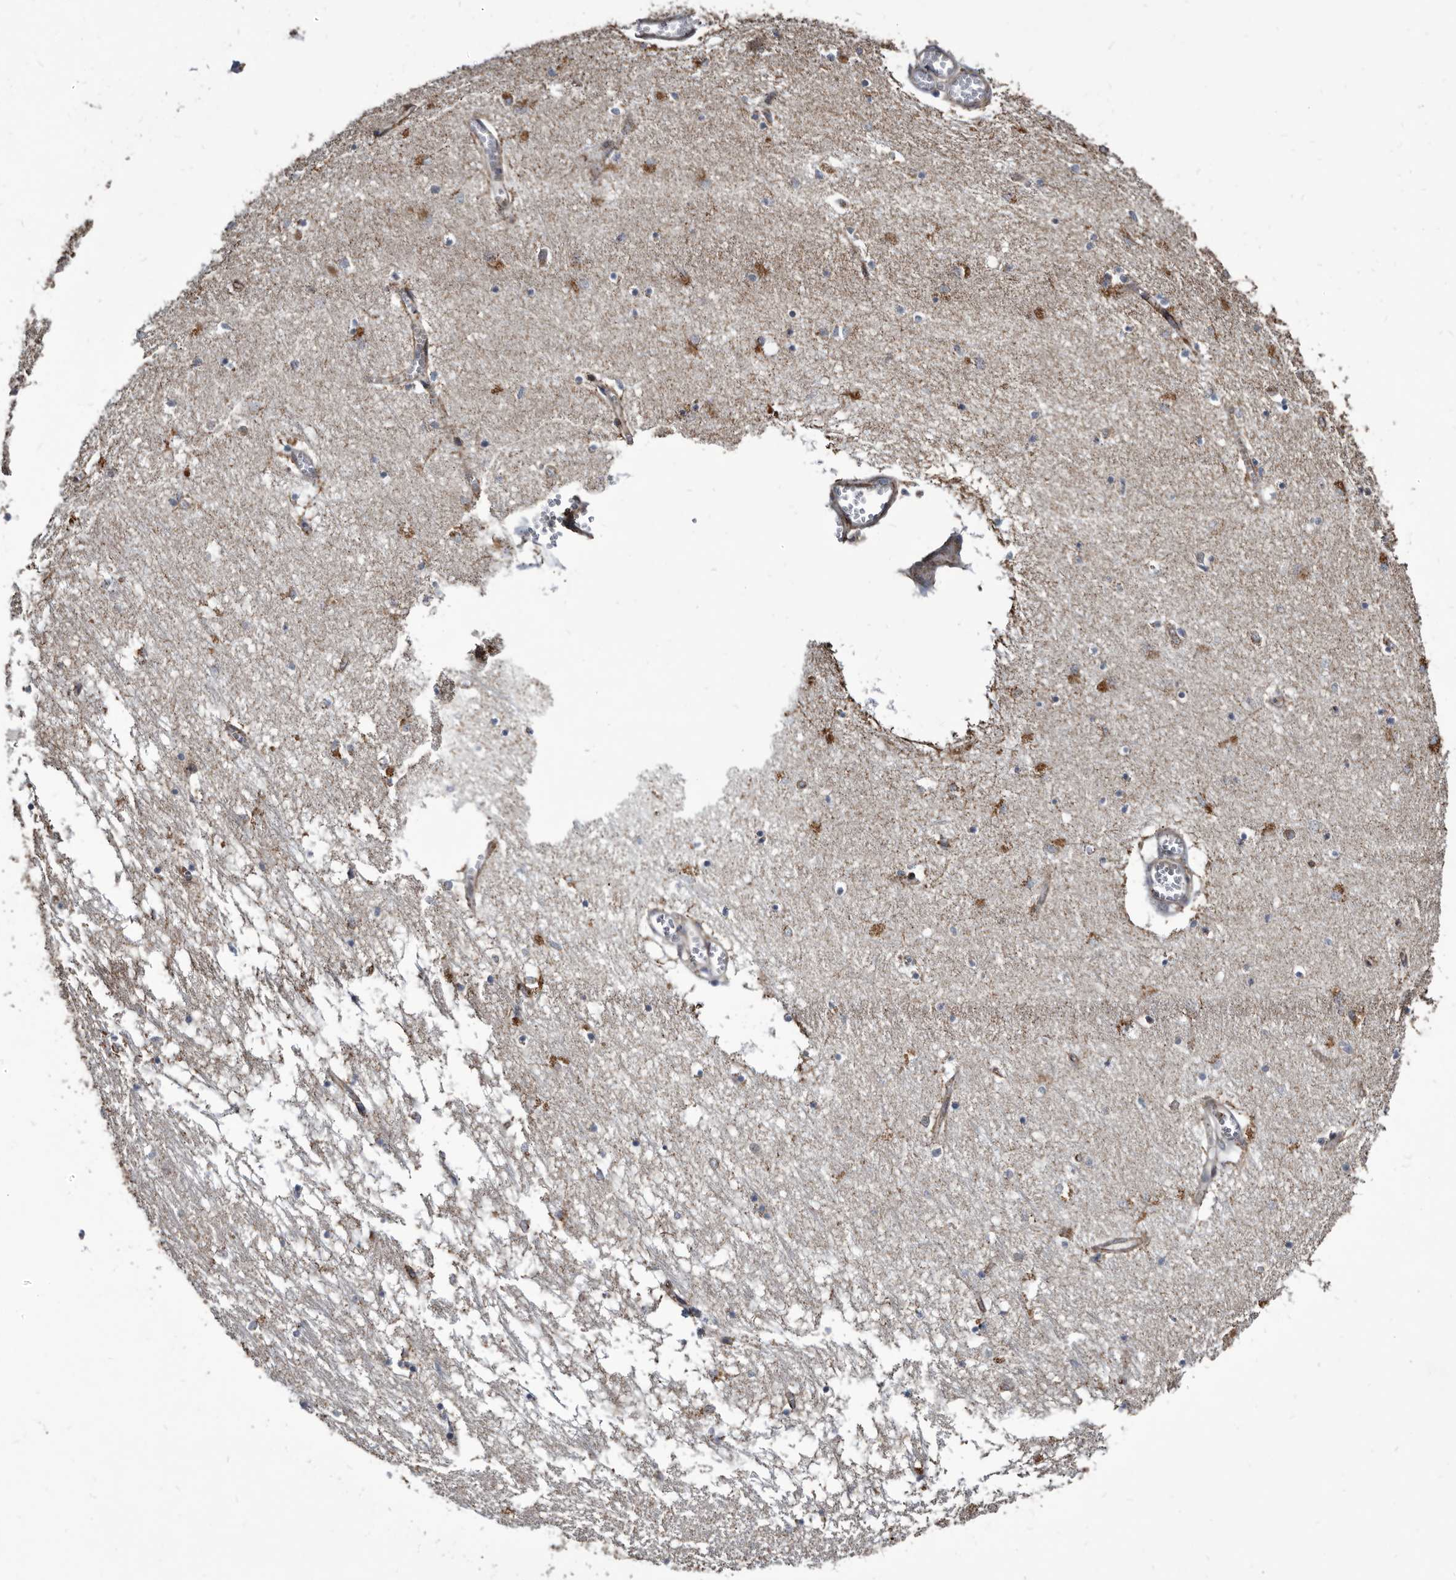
{"staining": {"intensity": "moderate", "quantity": "<25%", "location": "cytoplasmic/membranous"}, "tissue": "hippocampus", "cell_type": "Glial cells", "image_type": "normal", "snomed": [{"axis": "morphology", "description": "Normal tissue, NOS"}, {"axis": "topography", "description": "Hippocampus"}], "caption": "Protein expression by IHC reveals moderate cytoplasmic/membranous positivity in approximately <25% of glial cells in normal hippocampus. (Brightfield microscopy of DAB IHC at high magnification).", "gene": "CTSA", "patient": {"sex": "male", "age": 70}}